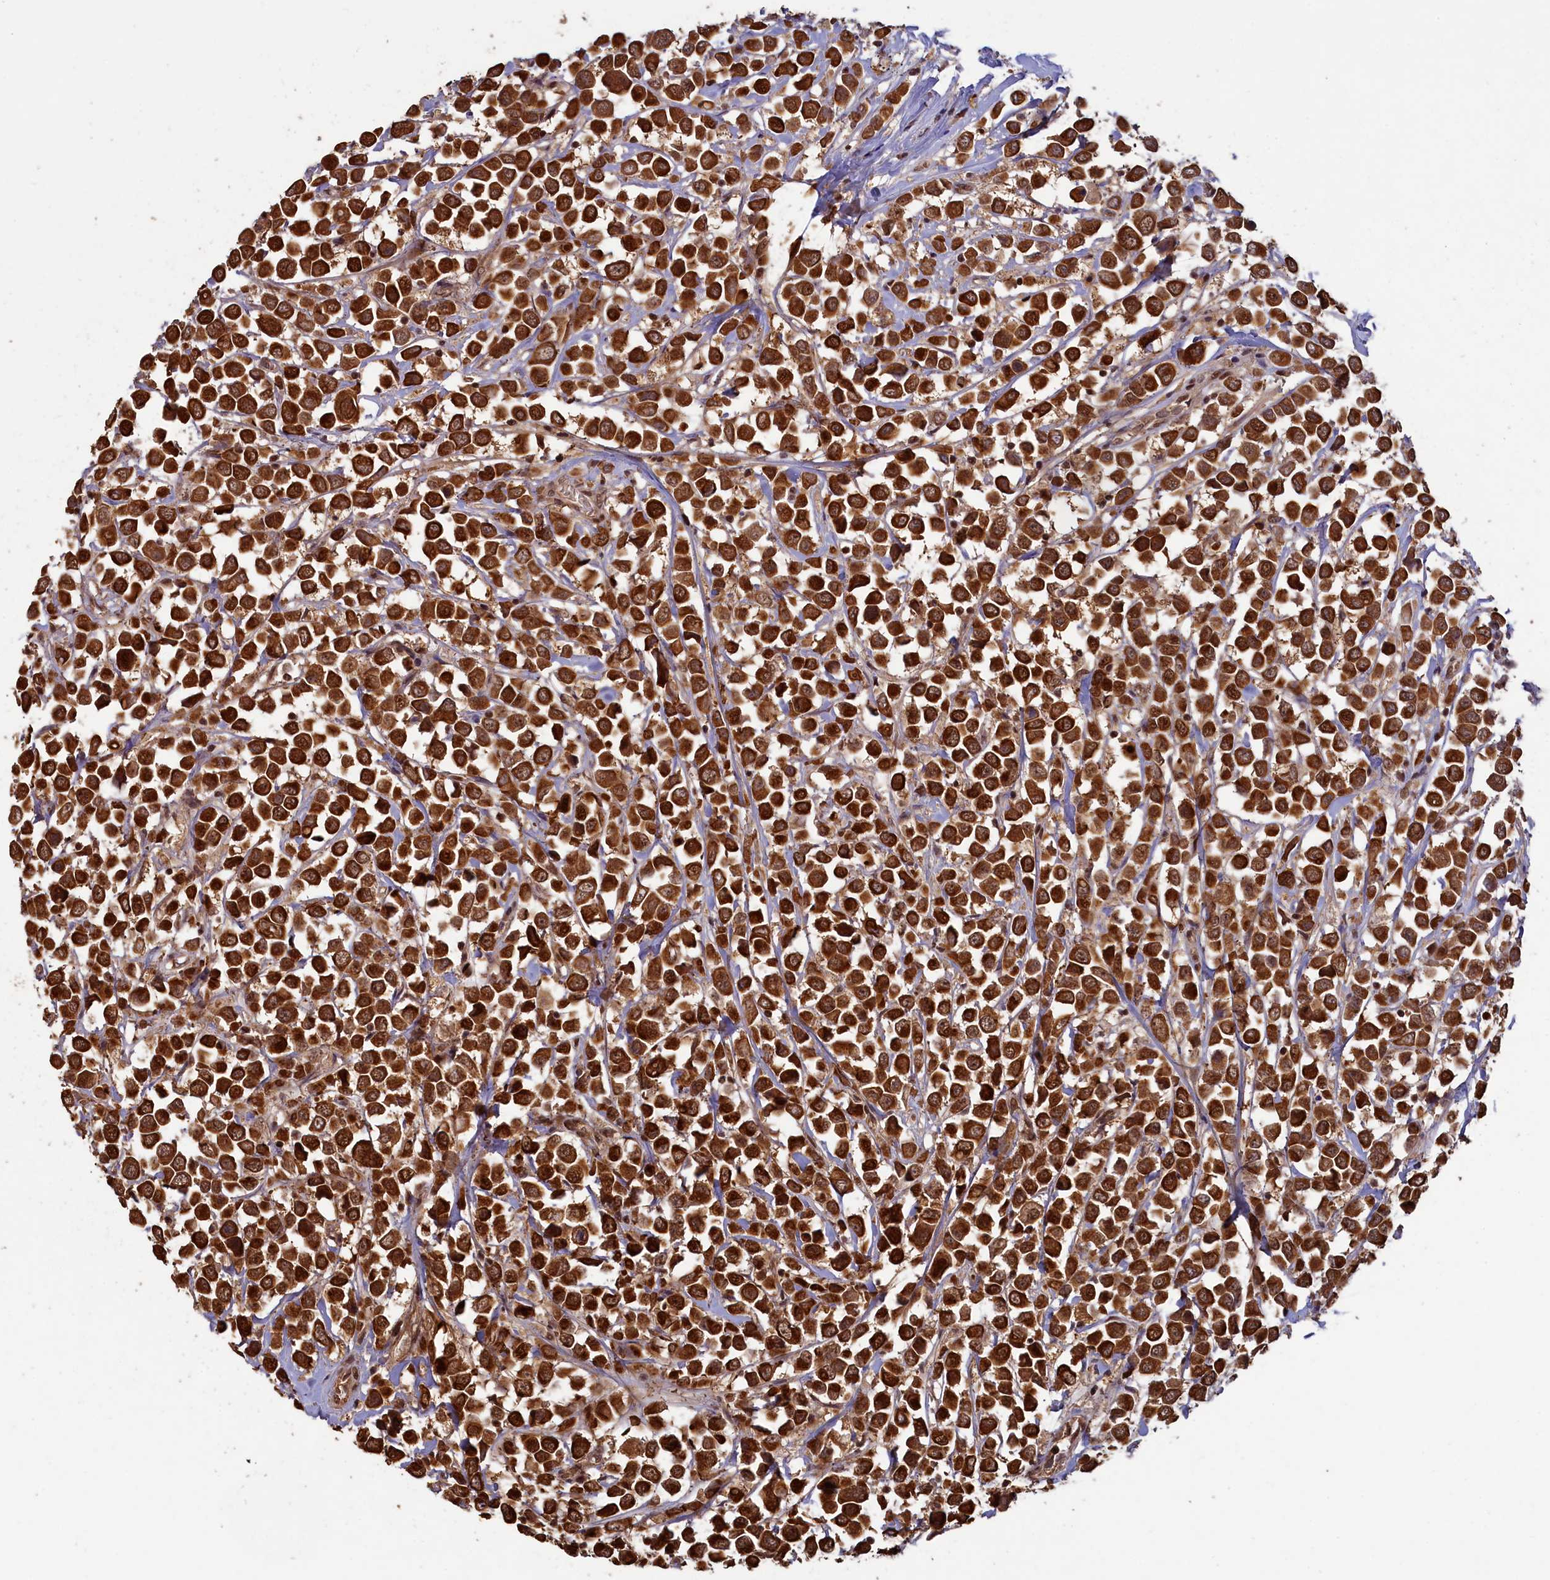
{"staining": {"intensity": "strong", "quantity": ">75%", "location": "cytoplasmic/membranous,nuclear"}, "tissue": "breast cancer", "cell_type": "Tumor cells", "image_type": "cancer", "snomed": [{"axis": "morphology", "description": "Duct carcinoma"}, {"axis": "topography", "description": "Breast"}], "caption": "The photomicrograph exhibits a brown stain indicating the presence of a protein in the cytoplasmic/membranous and nuclear of tumor cells in breast invasive ductal carcinoma. The staining is performed using DAB (3,3'-diaminobenzidine) brown chromogen to label protein expression. The nuclei are counter-stained blue using hematoxylin.", "gene": "NAE1", "patient": {"sex": "female", "age": 61}}